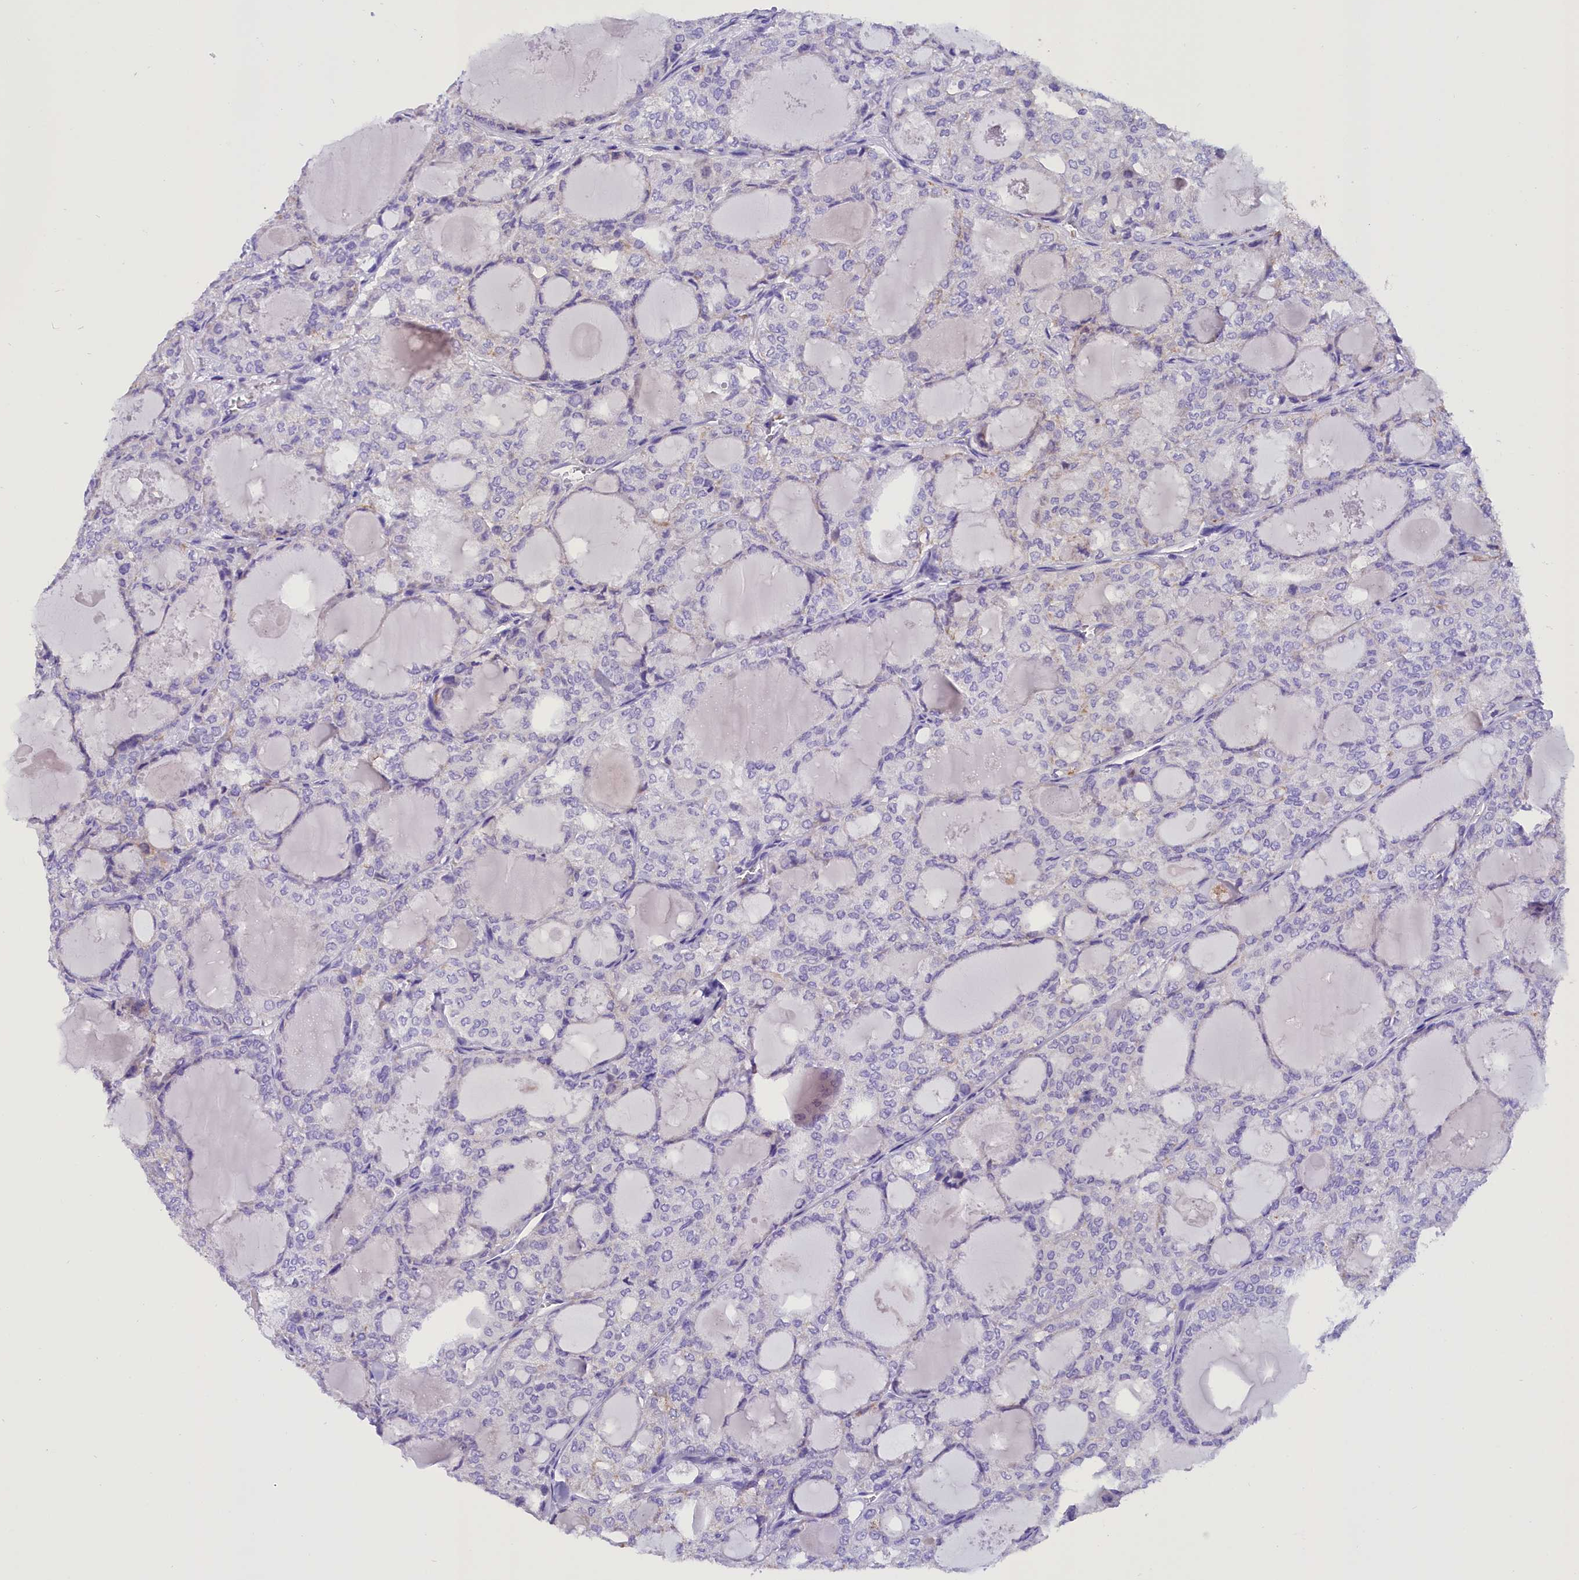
{"staining": {"intensity": "weak", "quantity": "<25%", "location": "cytoplasmic/membranous"}, "tissue": "thyroid cancer", "cell_type": "Tumor cells", "image_type": "cancer", "snomed": [{"axis": "morphology", "description": "Follicular adenoma carcinoma, NOS"}, {"axis": "topography", "description": "Thyroid gland"}], "caption": "Immunohistochemistry (IHC) micrograph of human thyroid cancer (follicular adenoma carcinoma) stained for a protein (brown), which reveals no staining in tumor cells.", "gene": "ABAT", "patient": {"sex": "male", "age": 75}}